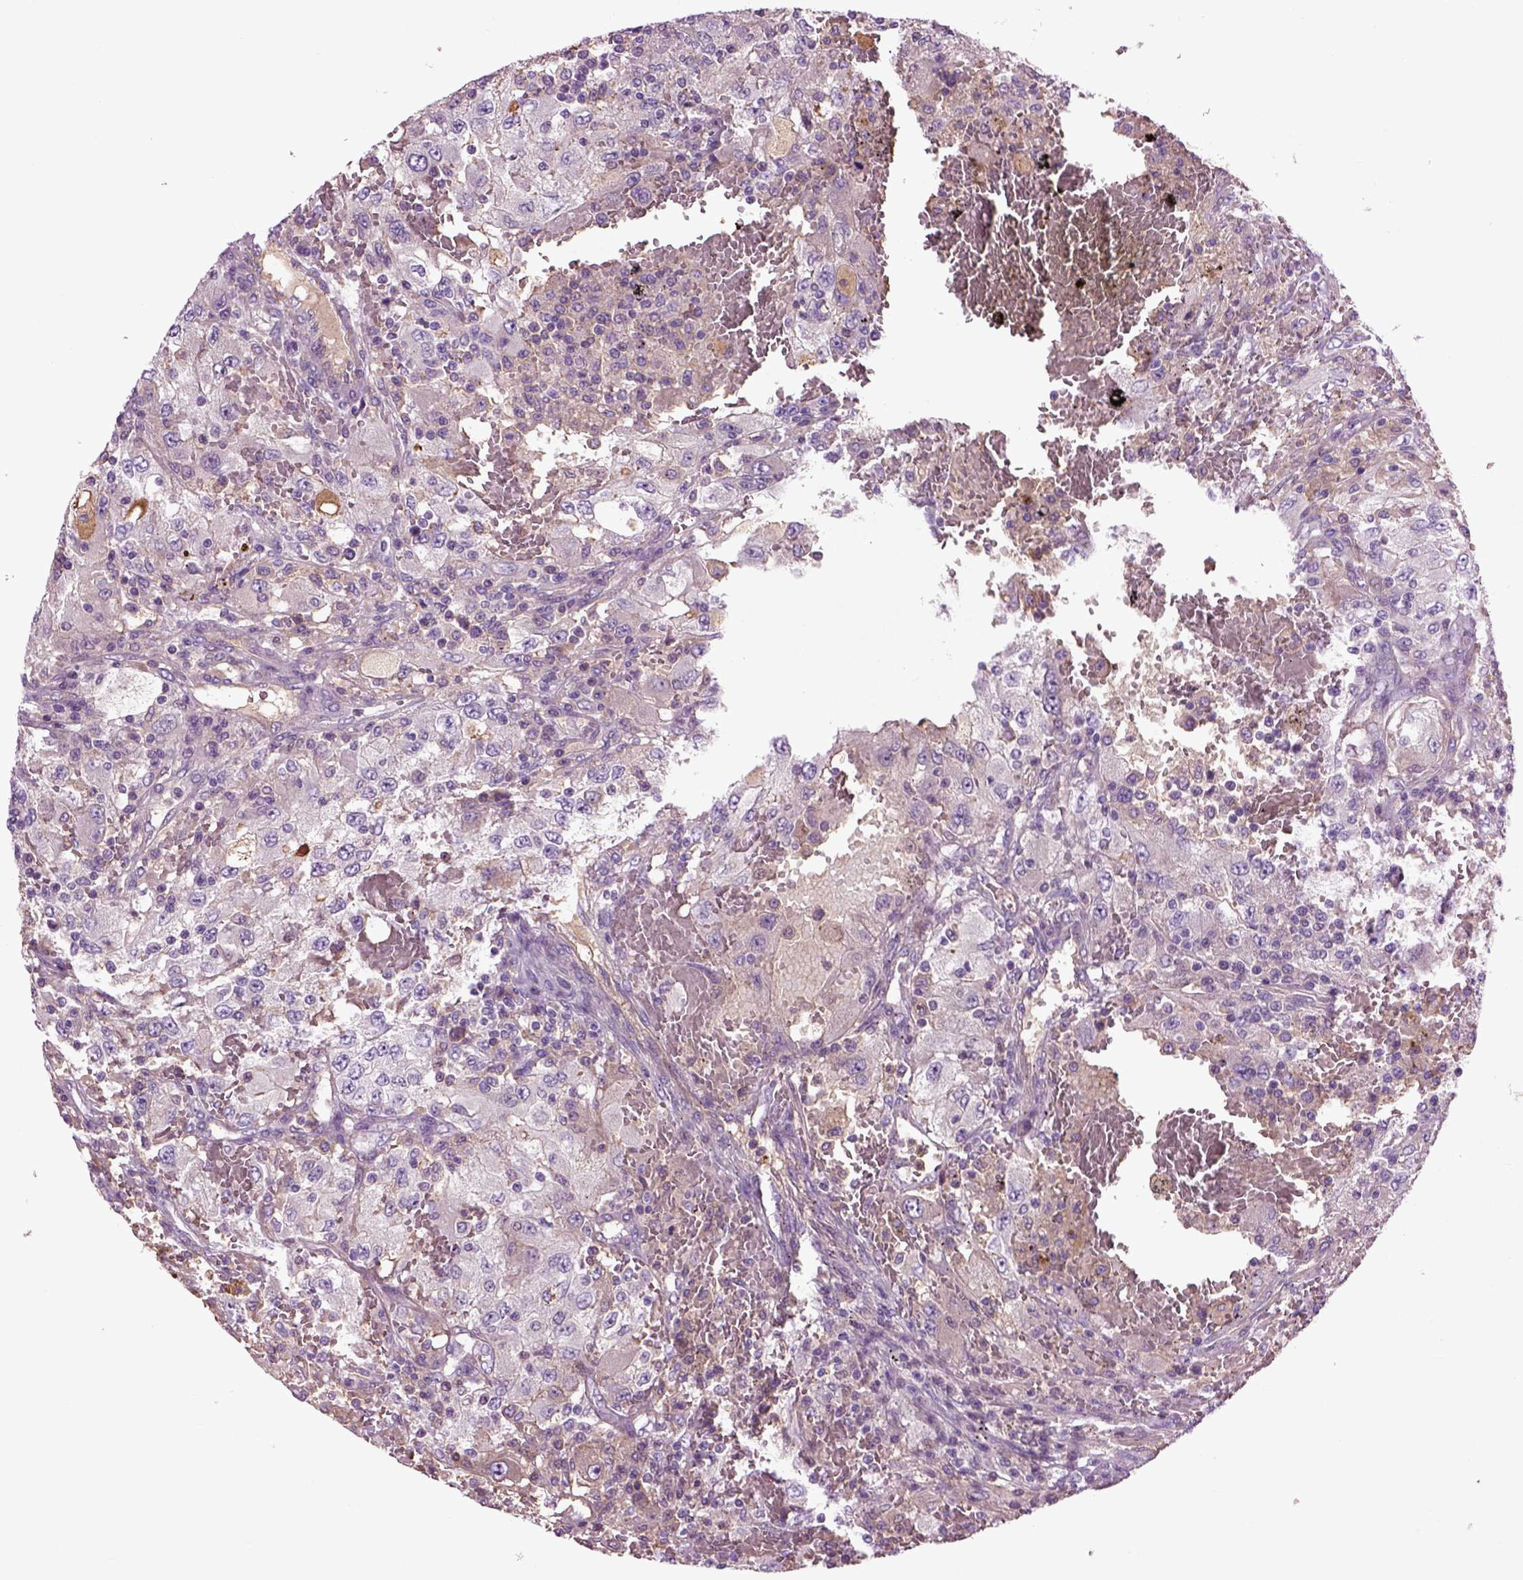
{"staining": {"intensity": "negative", "quantity": "none", "location": "none"}, "tissue": "renal cancer", "cell_type": "Tumor cells", "image_type": "cancer", "snomed": [{"axis": "morphology", "description": "Adenocarcinoma, NOS"}, {"axis": "topography", "description": "Kidney"}], "caption": "Adenocarcinoma (renal) stained for a protein using IHC demonstrates no staining tumor cells.", "gene": "SPON1", "patient": {"sex": "female", "age": 67}}